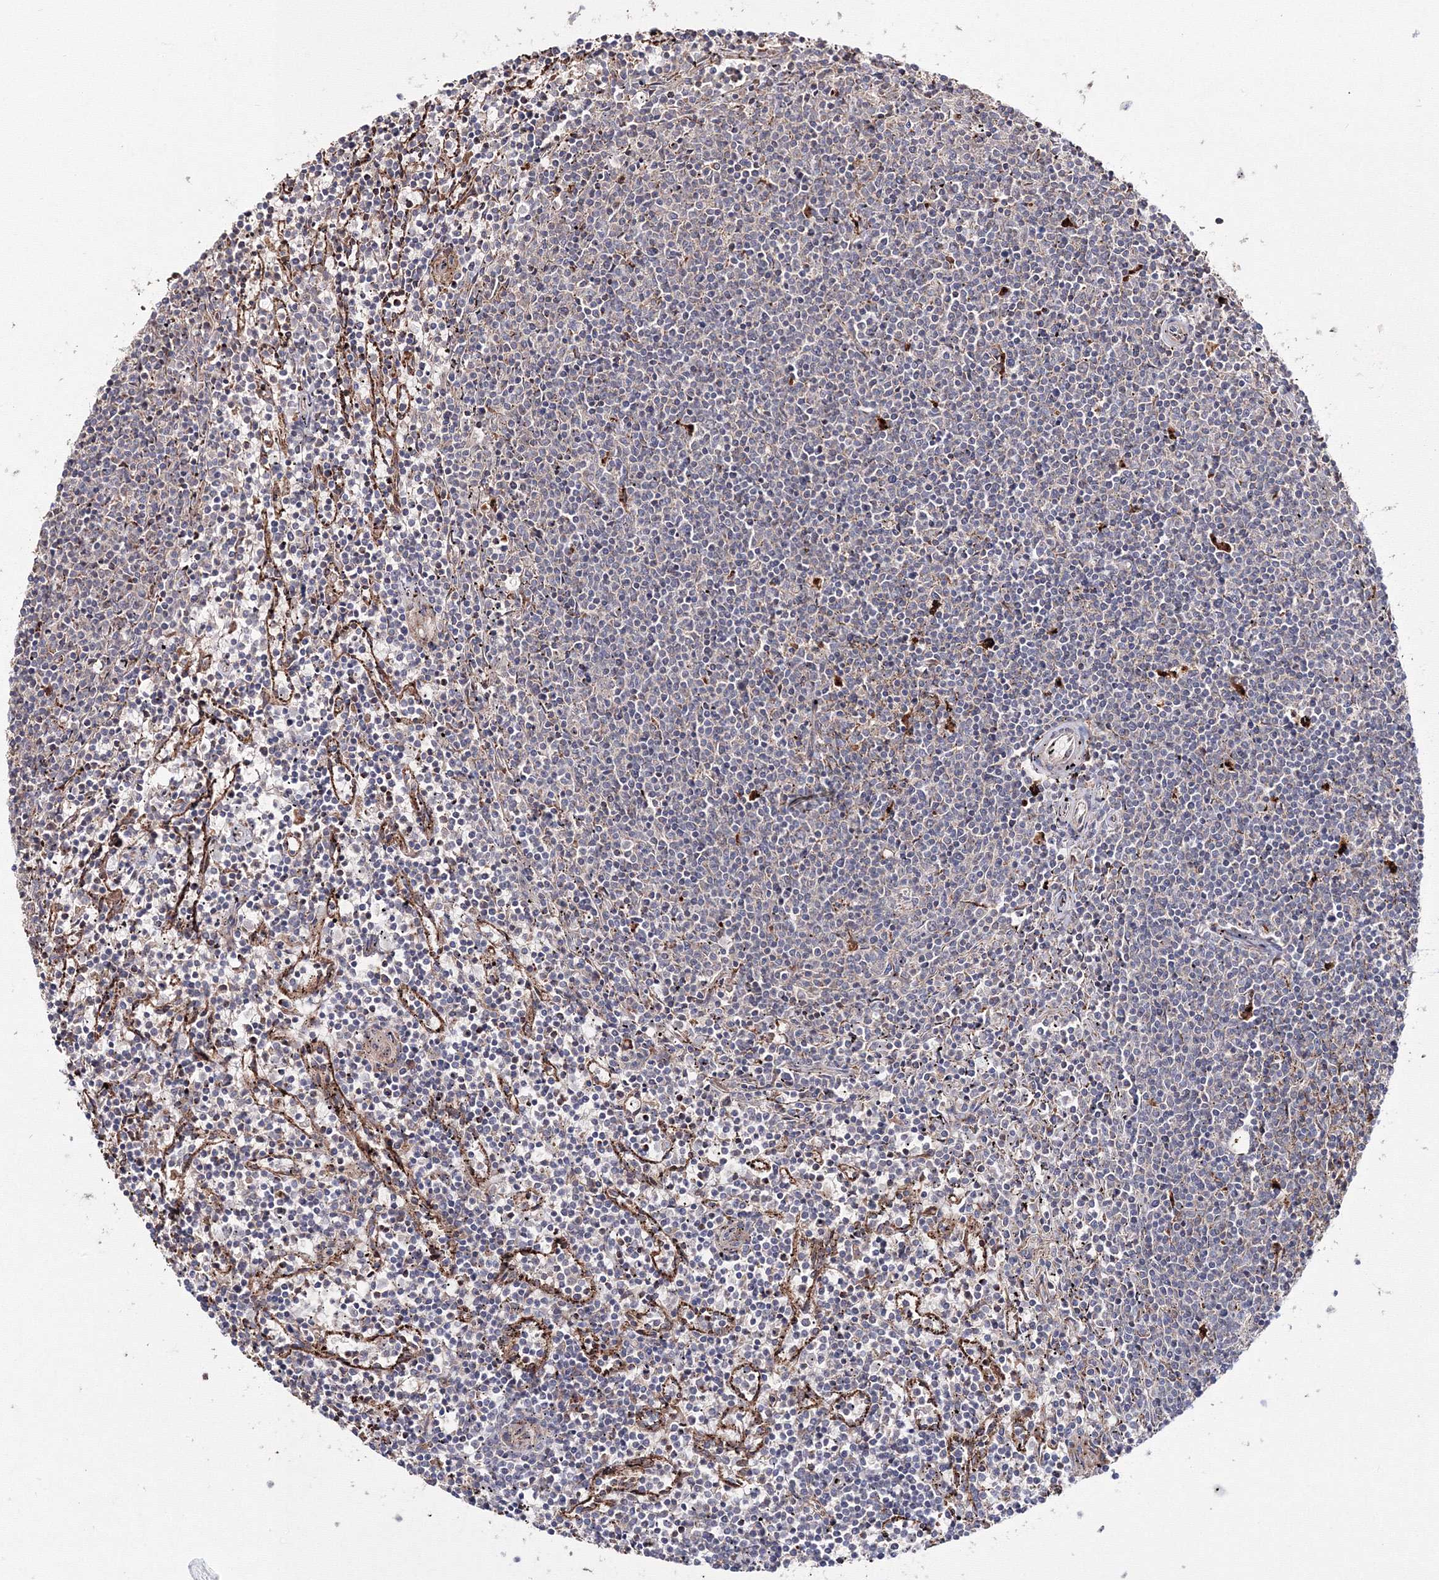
{"staining": {"intensity": "negative", "quantity": "none", "location": "none"}, "tissue": "lymphoma", "cell_type": "Tumor cells", "image_type": "cancer", "snomed": [{"axis": "morphology", "description": "Malignant lymphoma, non-Hodgkin's type, Low grade"}, {"axis": "topography", "description": "Spleen"}], "caption": "The photomicrograph demonstrates no significant staining in tumor cells of malignant lymphoma, non-Hodgkin's type (low-grade).", "gene": "DDO", "patient": {"sex": "female", "age": 50}}